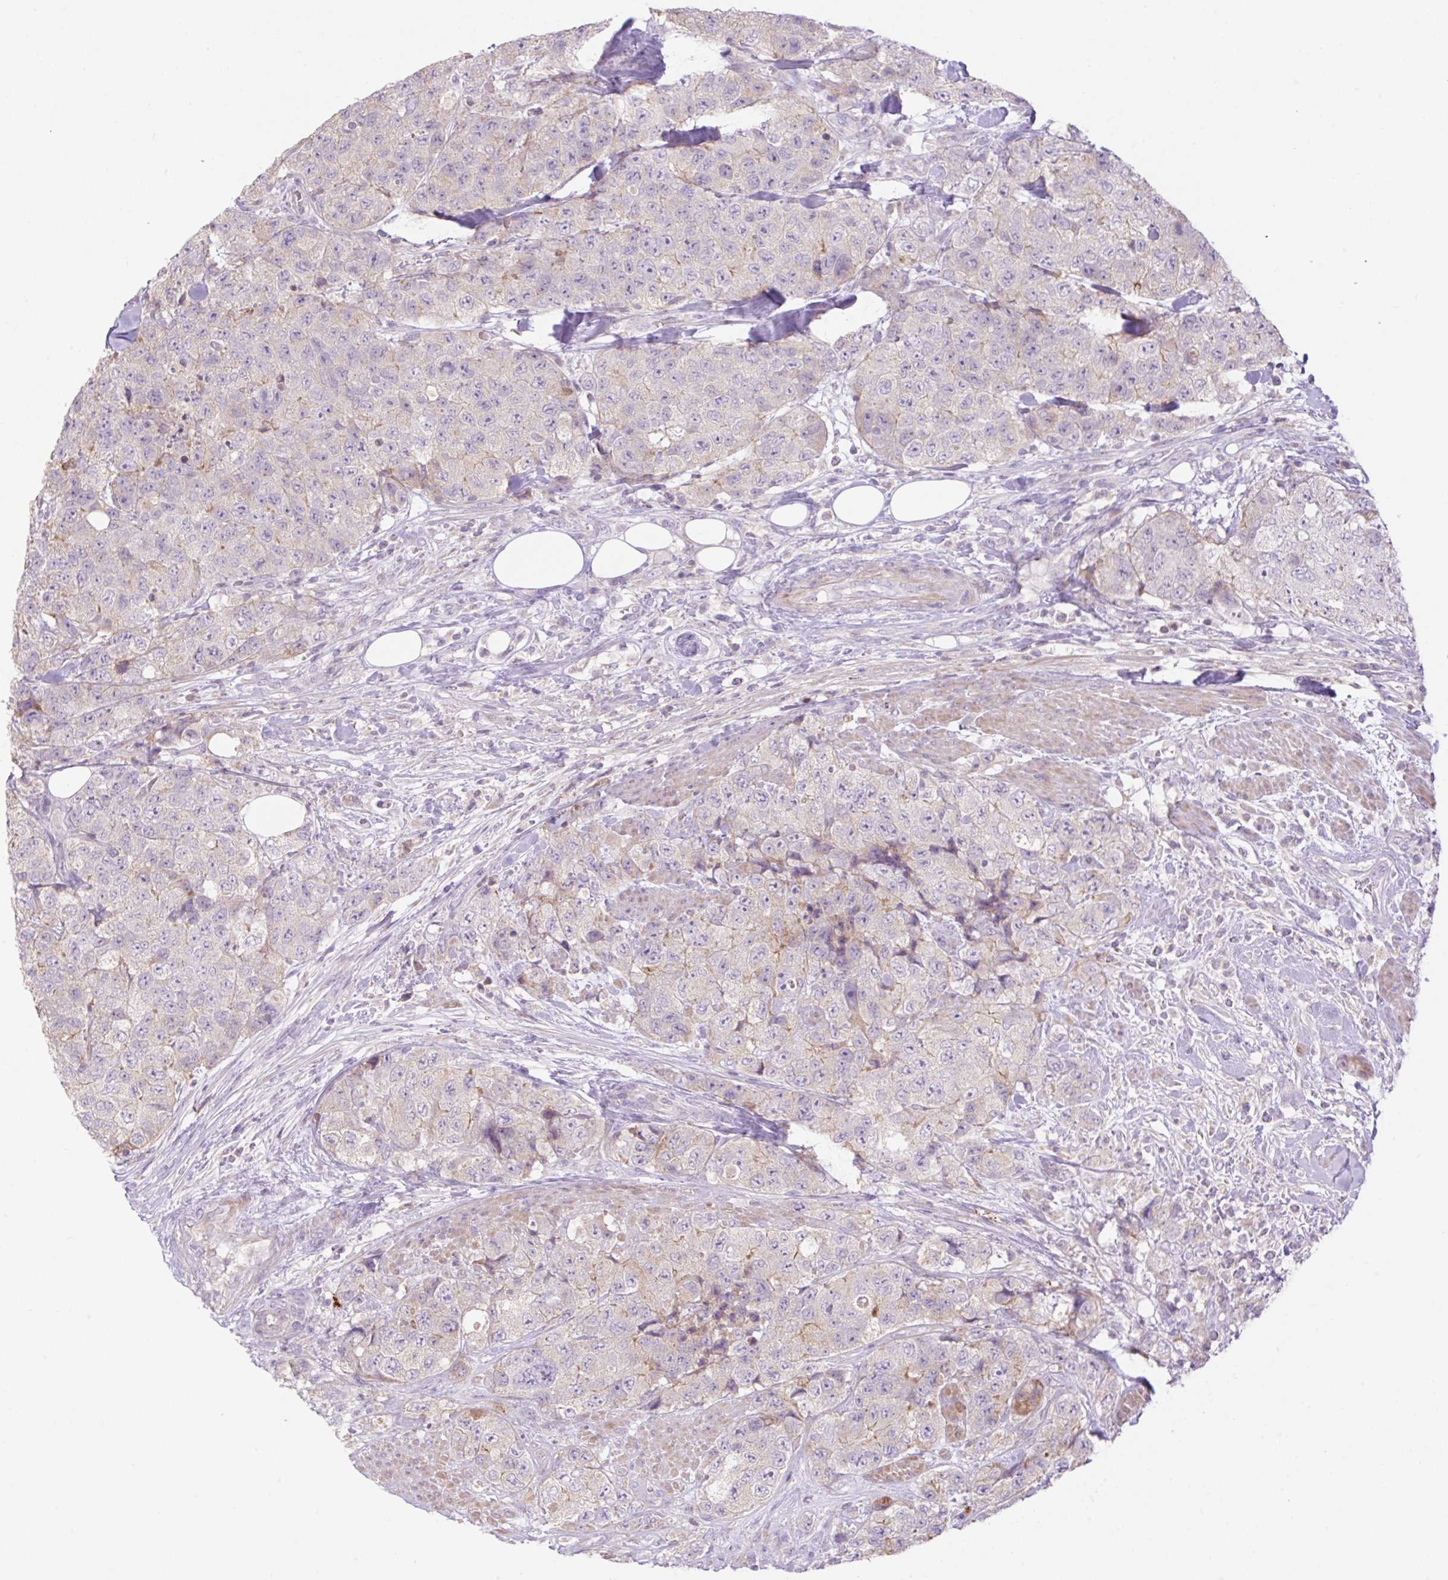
{"staining": {"intensity": "negative", "quantity": "none", "location": "none"}, "tissue": "urothelial cancer", "cell_type": "Tumor cells", "image_type": "cancer", "snomed": [{"axis": "morphology", "description": "Urothelial carcinoma, High grade"}, {"axis": "topography", "description": "Urinary bladder"}], "caption": "High power microscopy histopathology image of an immunohistochemistry photomicrograph of urothelial cancer, revealing no significant staining in tumor cells.", "gene": "VPS25", "patient": {"sex": "female", "age": 78}}